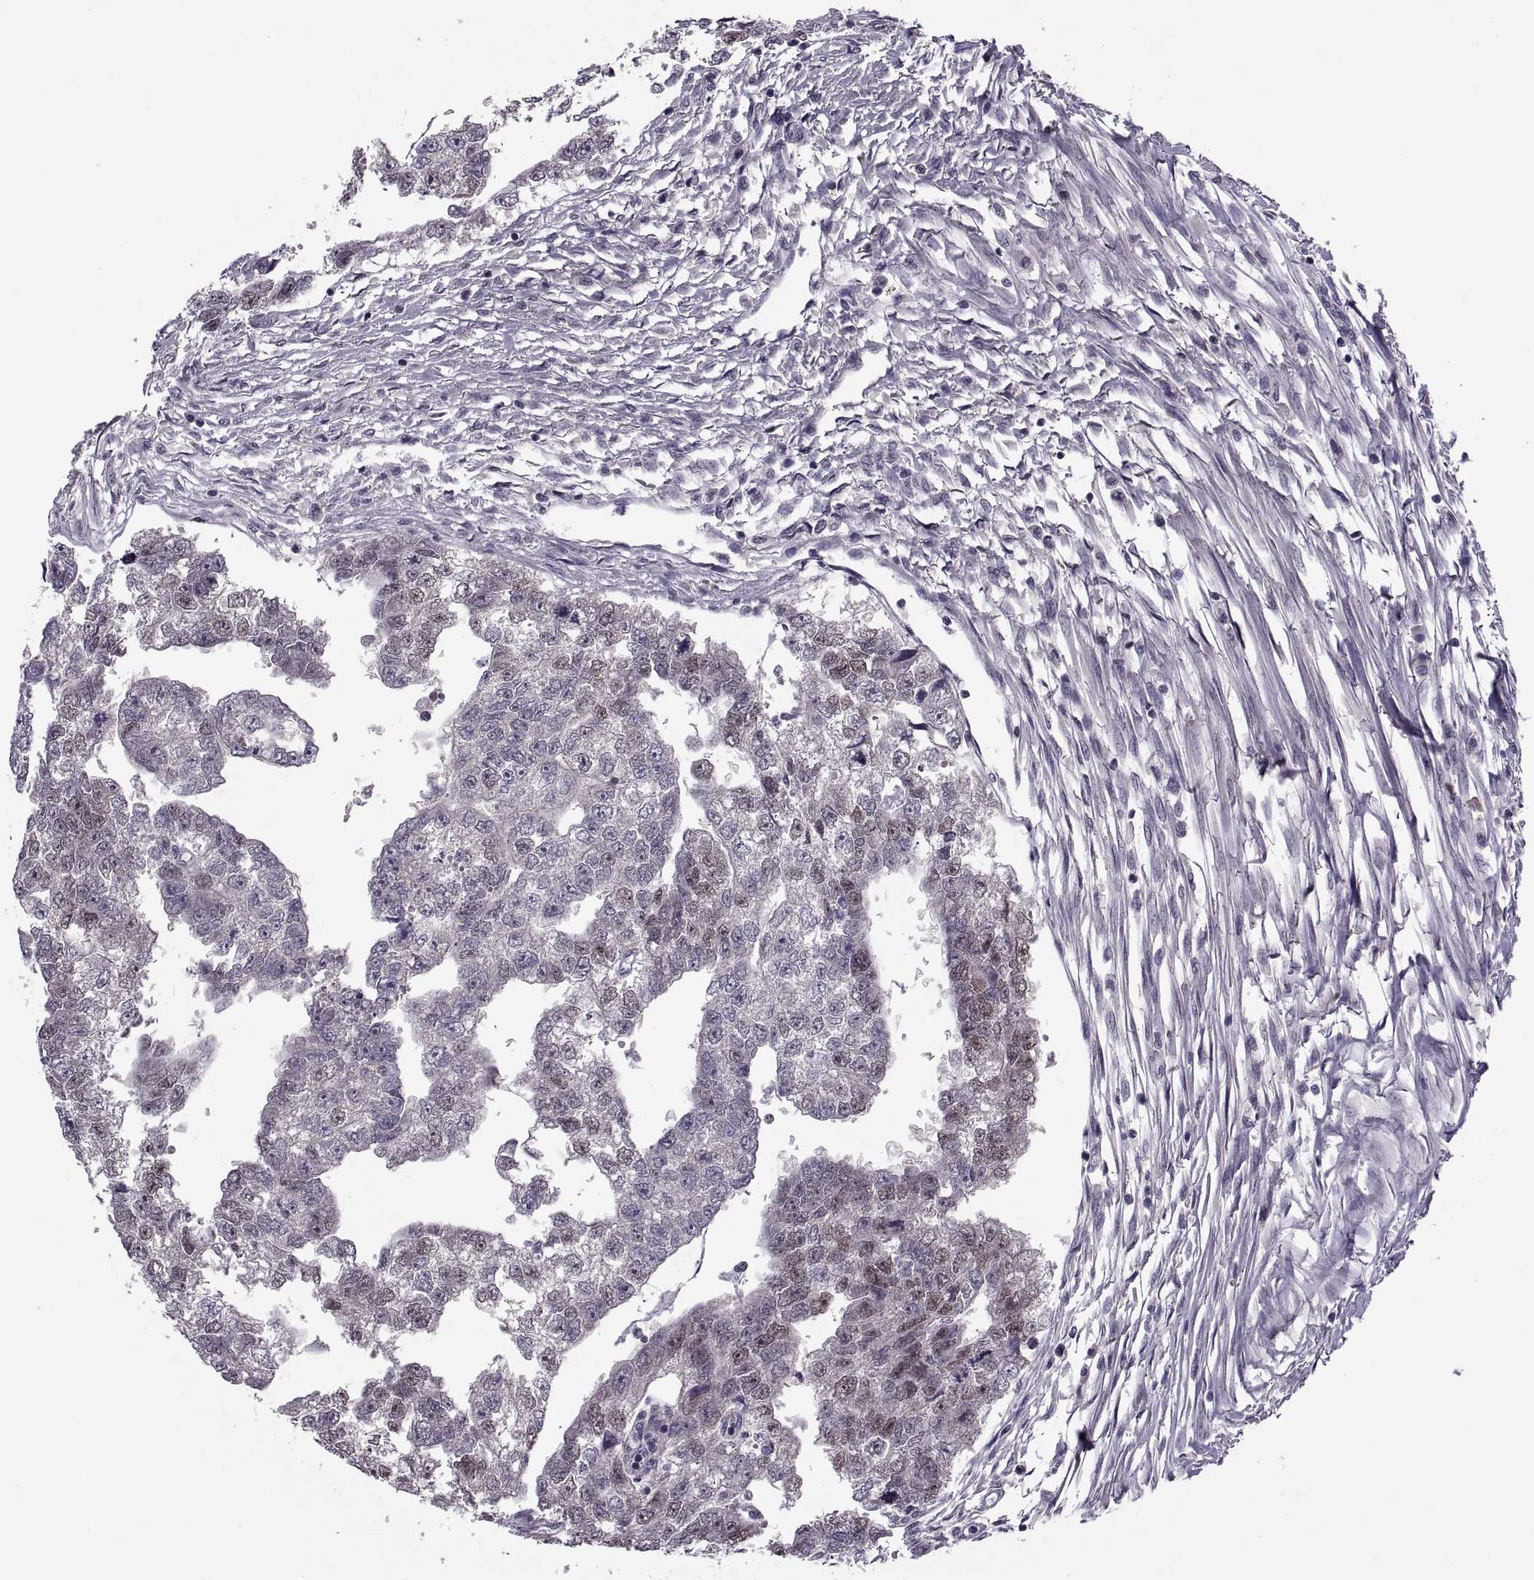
{"staining": {"intensity": "weak", "quantity": "<25%", "location": "nuclear"}, "tissue": "testis cancer", "cell_type": "Tumor cells", "image_type": "cancer", "snomed": [{"axis": "morphology", "description": "Carcinoma, Embryonal, NOS"}, {"axis": "morphology", "description": "Teratoma, malignant, NOS"}, {"axis": "topography", "description": "Testis"}], "caption": "Micrograph shows no protein staining in tumor cells of embryonal carcinoma (testis) tissue.", "gene": "CACNA1F", "patient": {"sex": "male", "age": 44}}